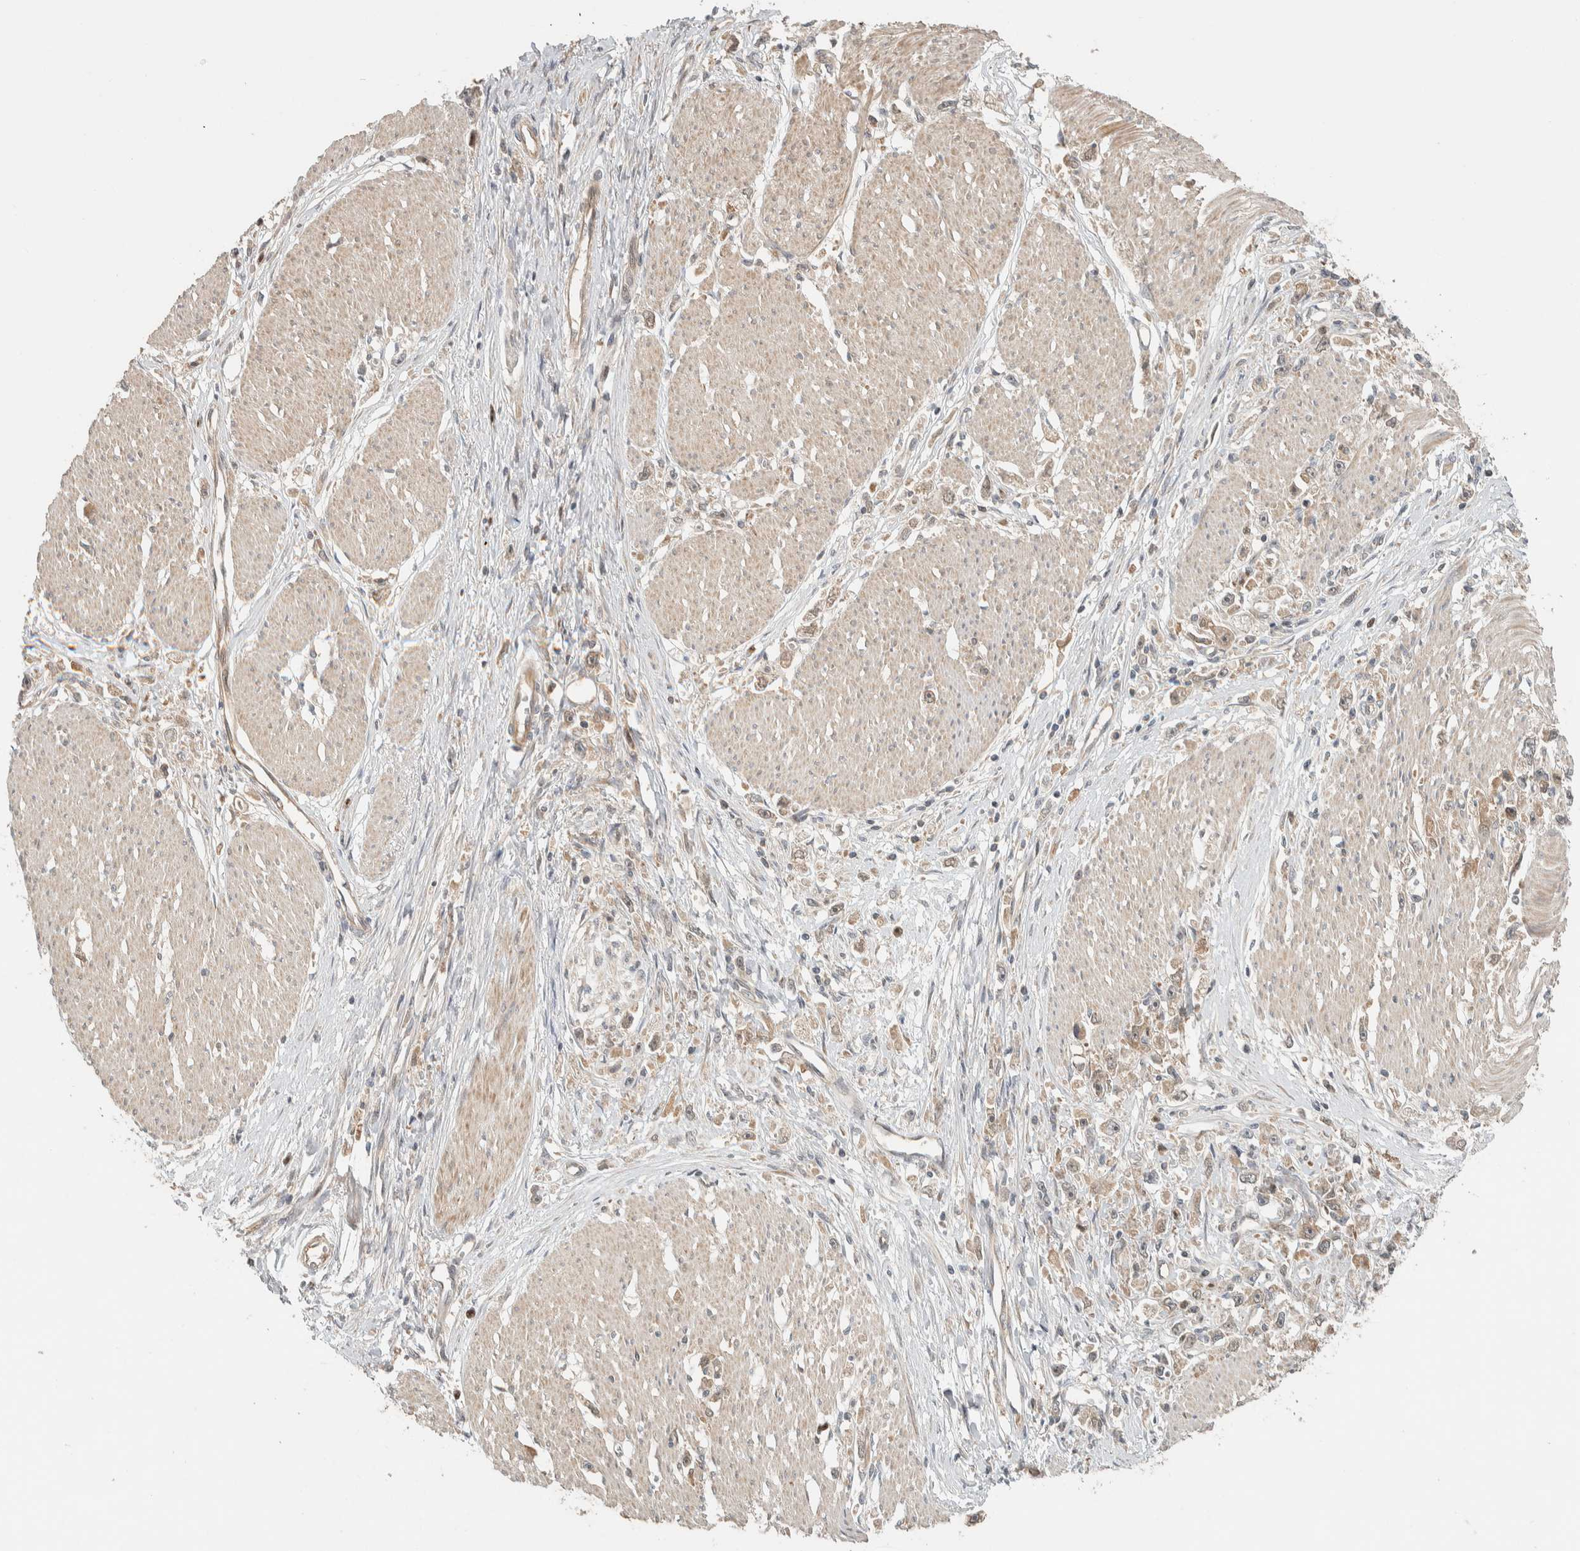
{"staining": {"intensity": "weak", "quantity": ">75%", "location": "cytoplasmic/membranous"}, "tissue": "stomach cancer", "cell_type": "Tumor cells", "image_type": "cancer", "snomed": [{"axis": "morphology", "description": "Adenocarcinoma, NOS"}, {"axis": "topography", "description": "Stomach"}], "caption": "There is low levels of weak cytoplasmic/membranous expression in tumor cells of stomach cancer (adenocarcinoma), as demonstrated by immunohistochemical staining (brown color).", "gene": "ADSS2", "patient": {"sex": "female", "age": 59}}